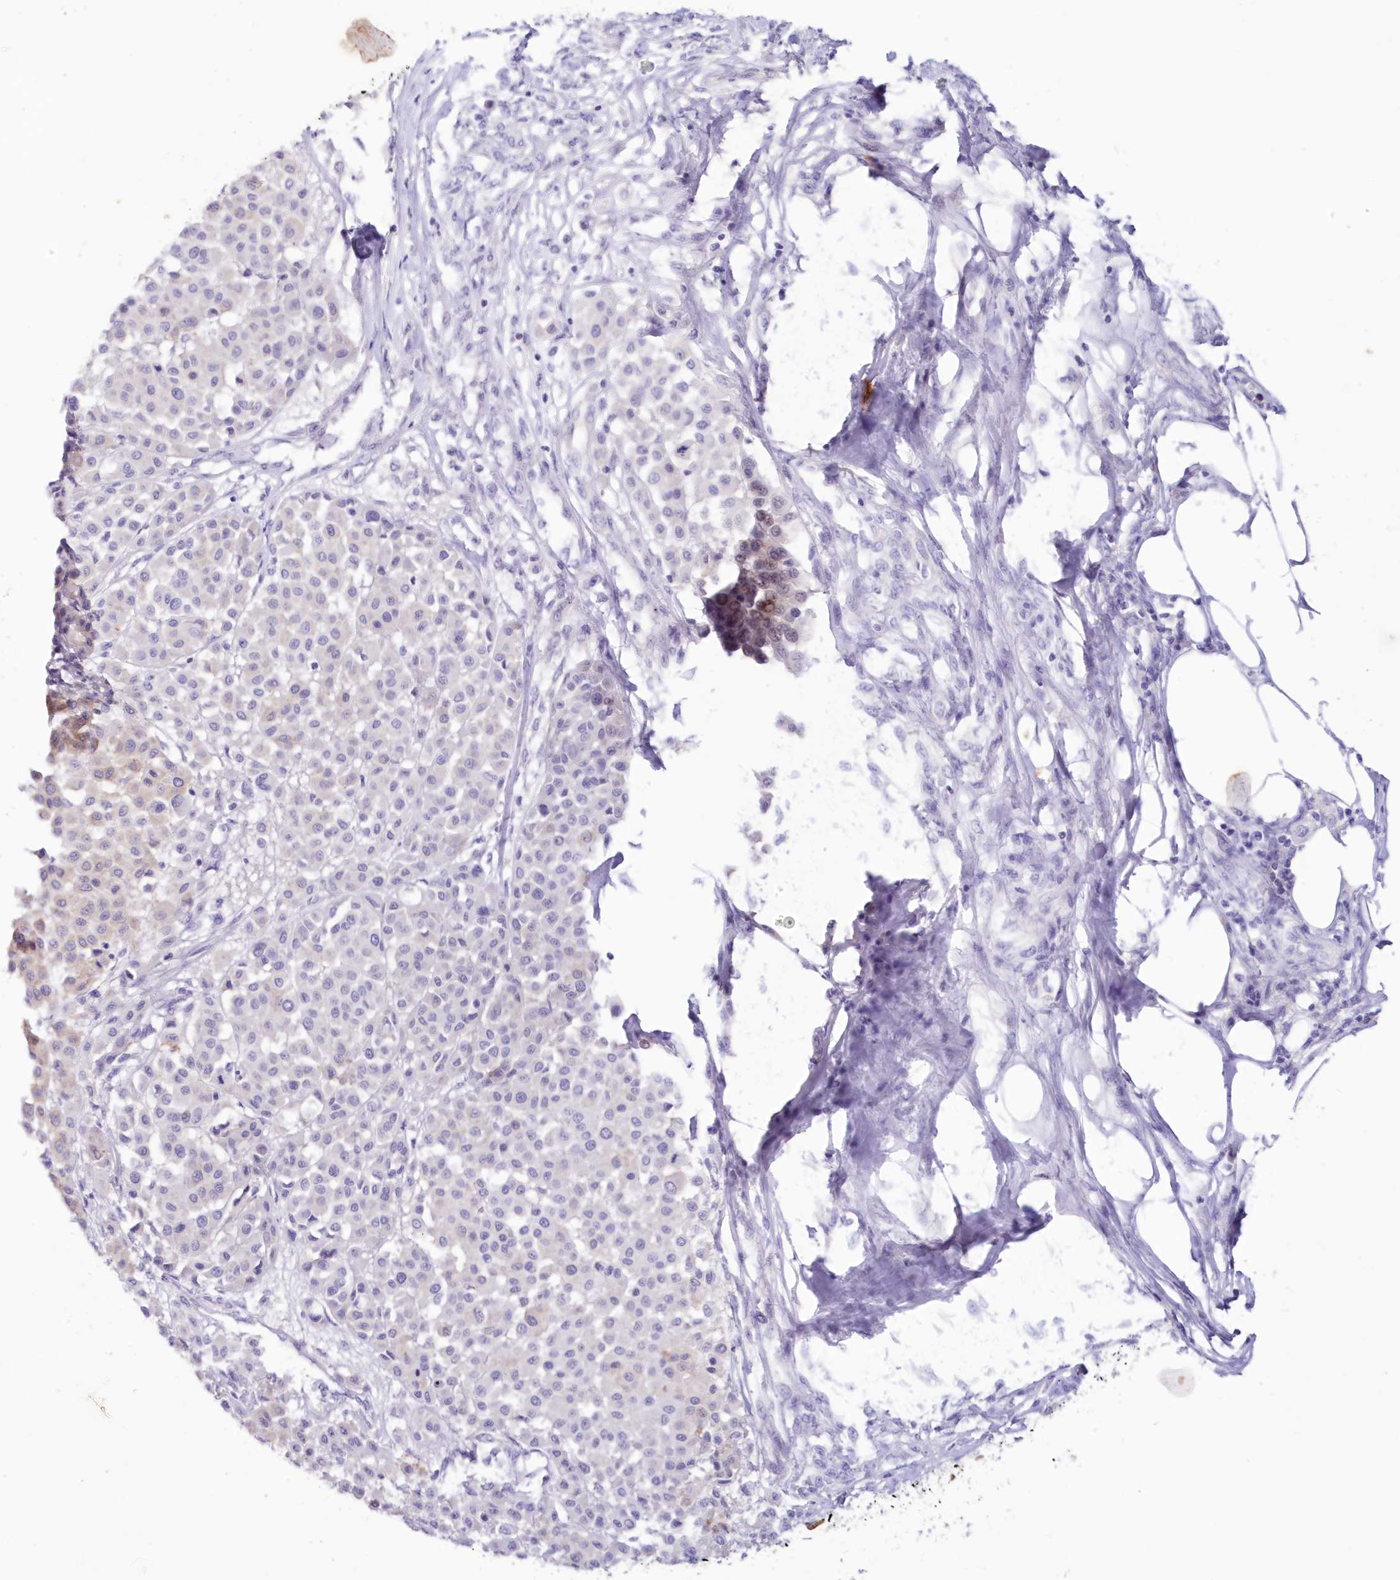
{"staining": {"intensity": "negative", "quantity": "none", "location": "none"}, "tissue": "melanoma", "cell_type": "Tumor cells", "image_type": "cancer", "snomed": [{"axis": "morphology", "description": "Malignant melanoma, Metastatic site"}, {"axis": "topography", "description": "Soft tissue"}], "caption": "Immunohistochemistry of malignant melanoma (metastatic site) shows no positivity in tumor cells.", "gene": "SNED1", "patient": {"sex": "male", "age": 41}}